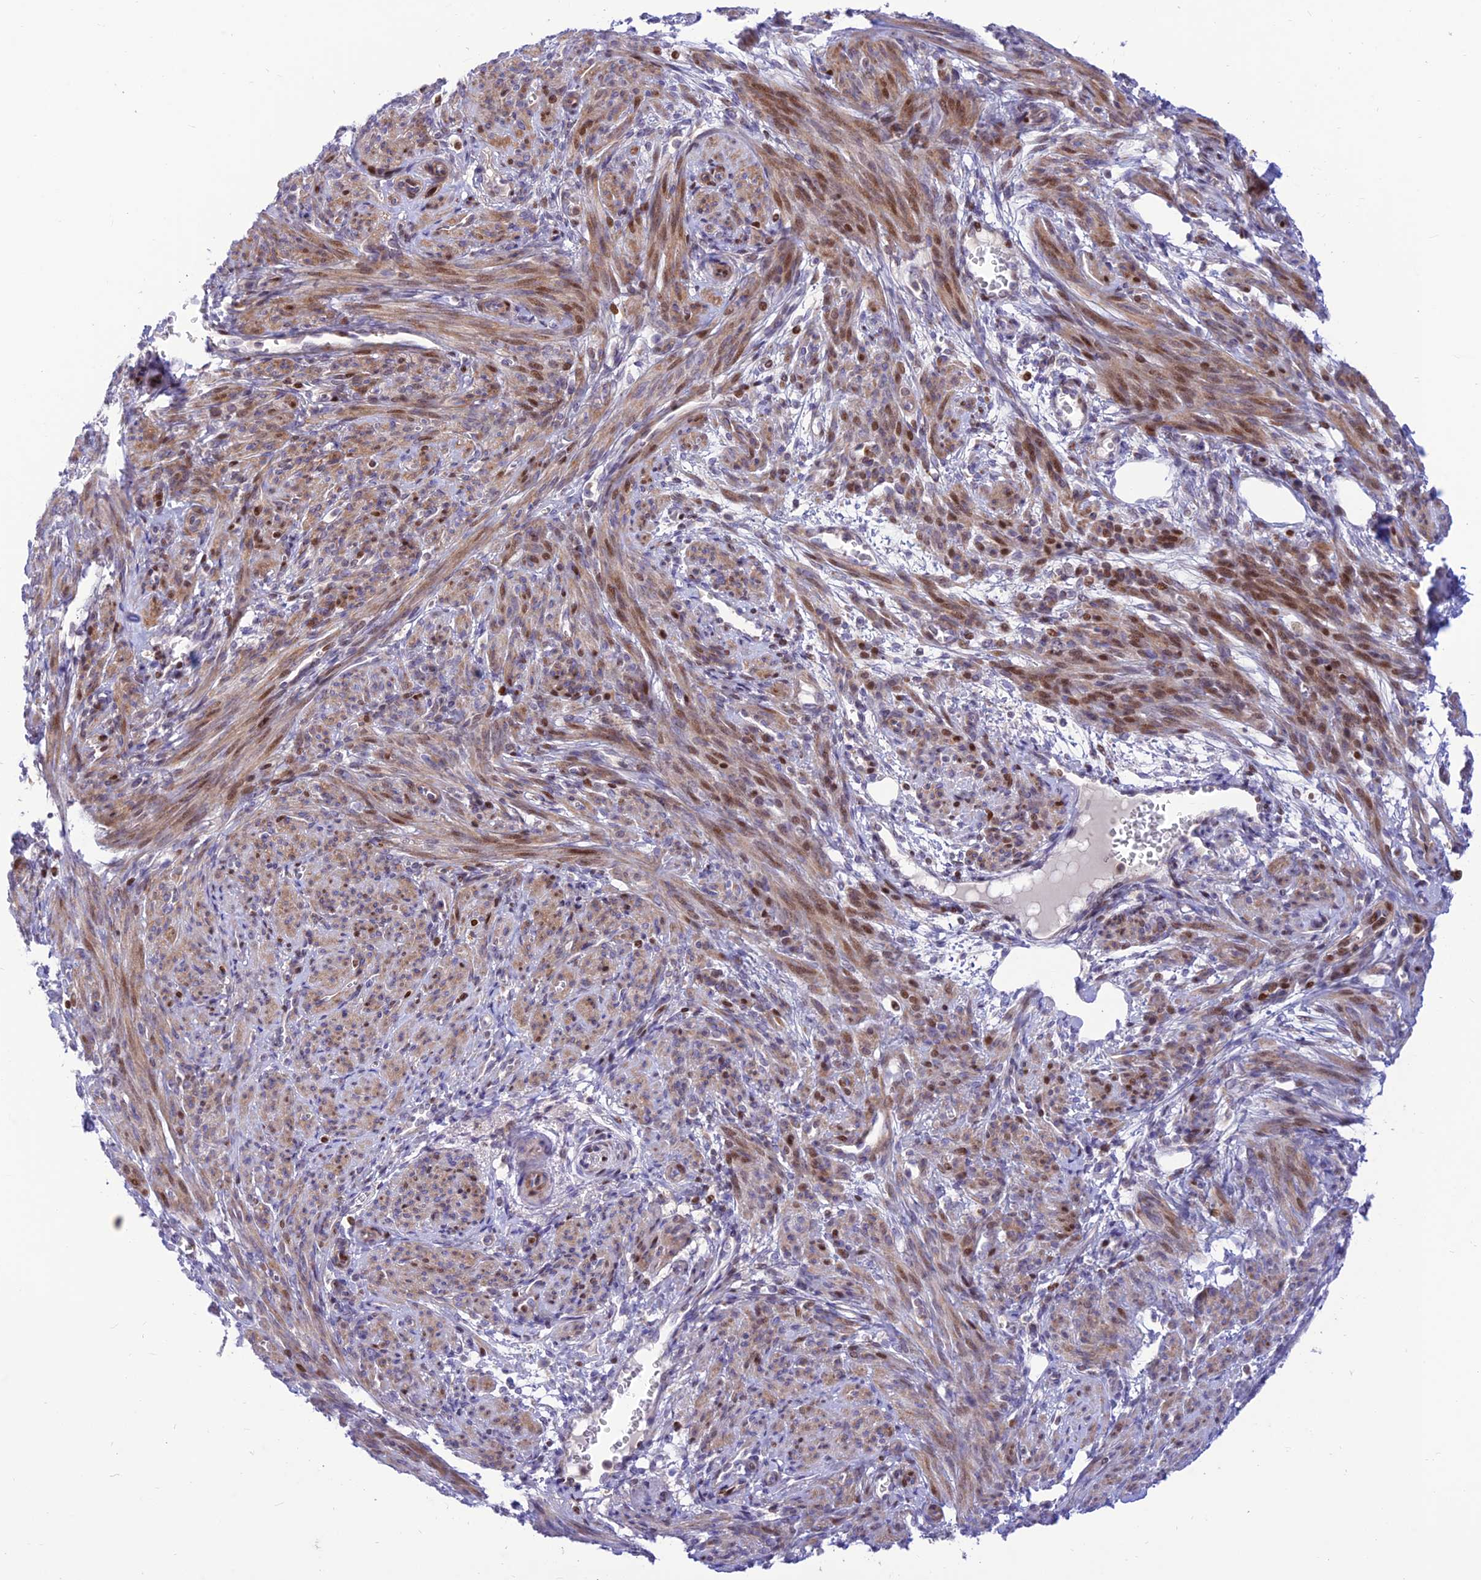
{"staining": {"intensity": "moderate", "quantity": "25%-75%", "location": "cytoplasmic/membranous,nuclear"}, "tissue": "smooth muscle", "cell_type": "Smooth muscle cells", "image_type": "normal", "snomed": [{"axis": "morphology", "description": "Normal tissue, NOS"}, {"axis": "topography", "description": "Smooth muscle"}], "caption": "Smooth muscle stained with DAB IHC exhibits medium levels of moderate cytoplasmic/membranous,nuclear positivity in approximately 25%-75% of smooth muscle cells.", "gene": "FAM186B", "patient": {"sex": "female", "age": 39}}